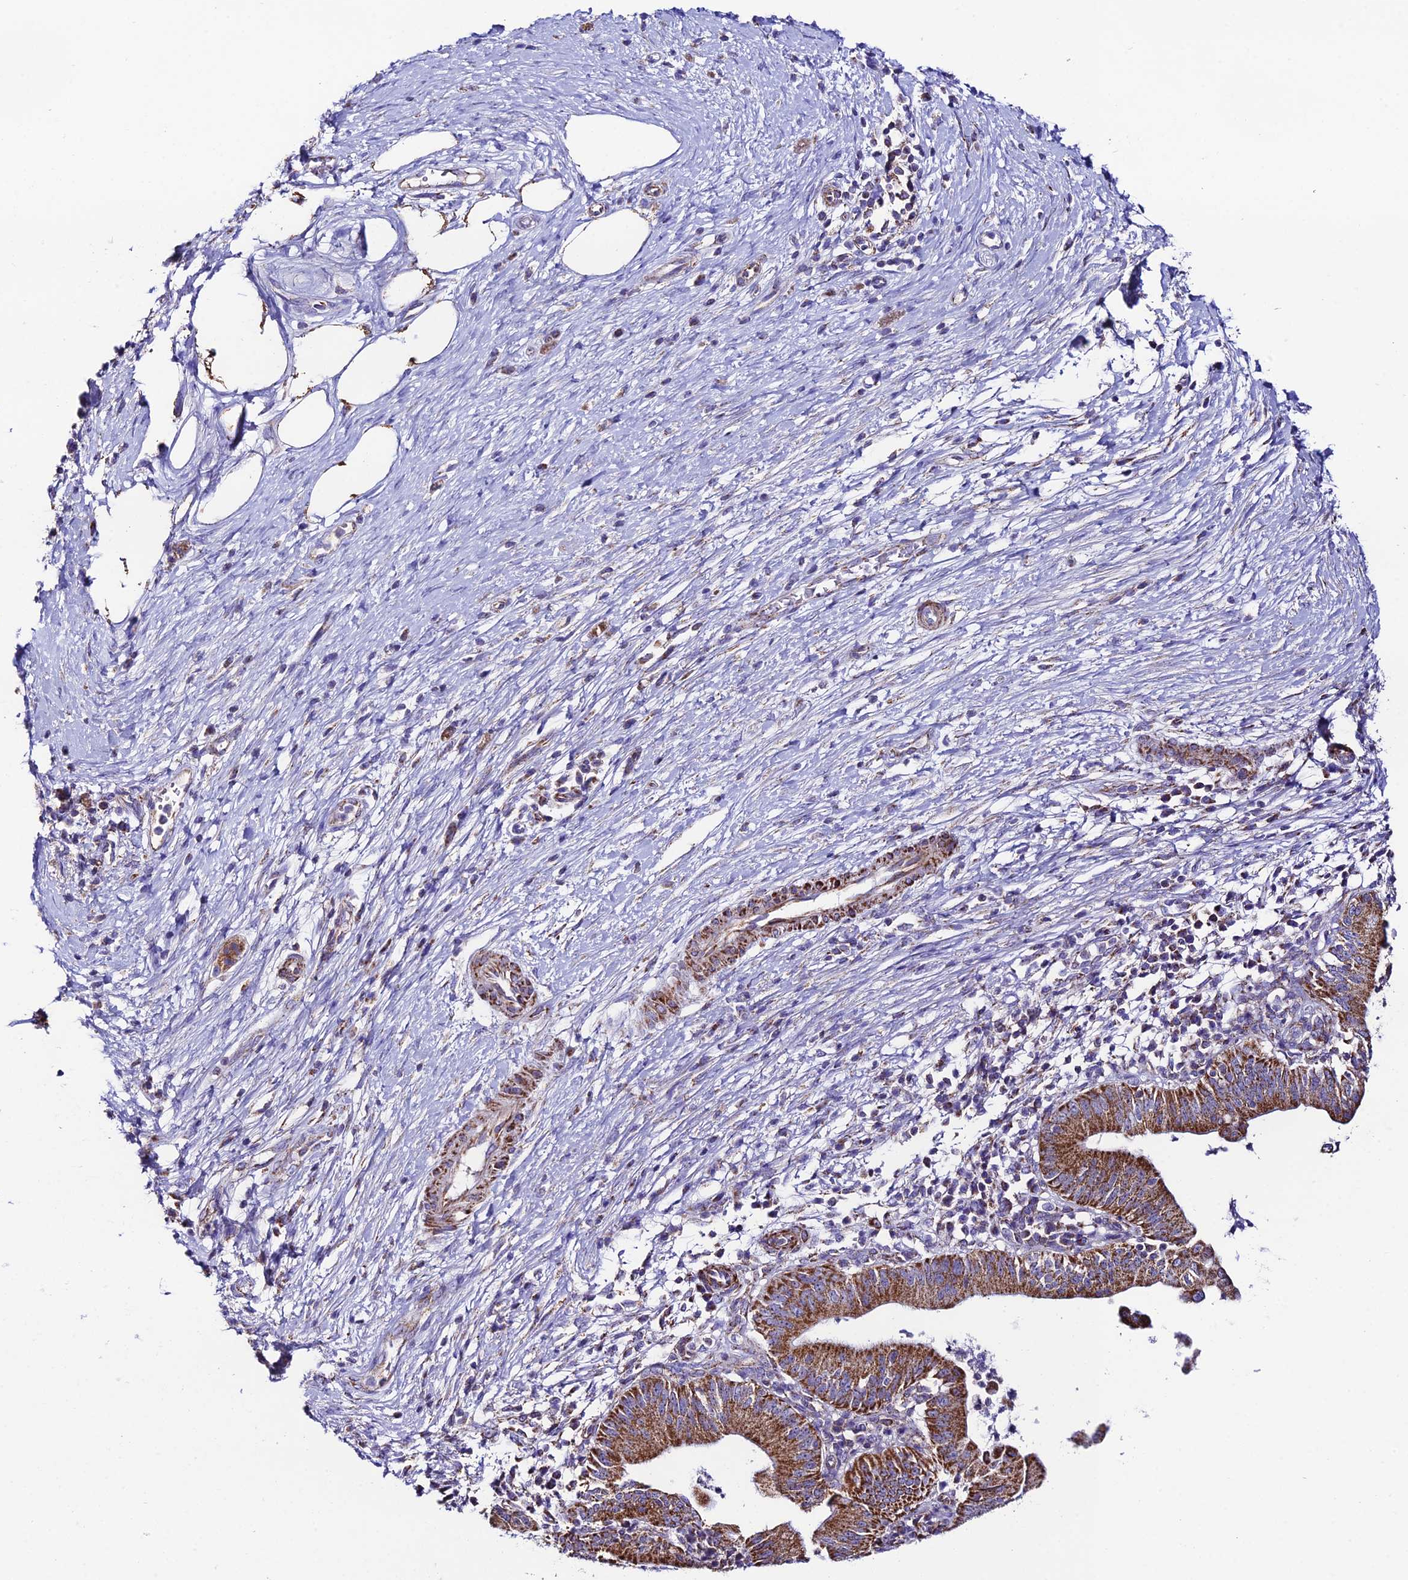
{"staining": {"intensity": "strong", "quantity": ">75%", "location": "cytoplasmic/membranous"}, "tissue": "pancreatic cancer", "cell_type": "Tumor cells", "image_type": "cancer", "snomed": [{"axis": "morphology", "description": "Adenocarcinoma, NOS"}, {"axis": "topography", "description": "Pancreas"}], "caption": "Pancreatic cancer tissue displays strong cytoplasmic/membranous expression in about >75% of tumor cells, visualized by immunohistochemistry. The protein of interest is stained brown, and the nuclei are stained in blue (DAB (3,3'-diaminobenzidine) IHC with brightfield microscopy, high magnification).", "gene": "HSDL2", "patient": {"sex": "male", "age": 68}}